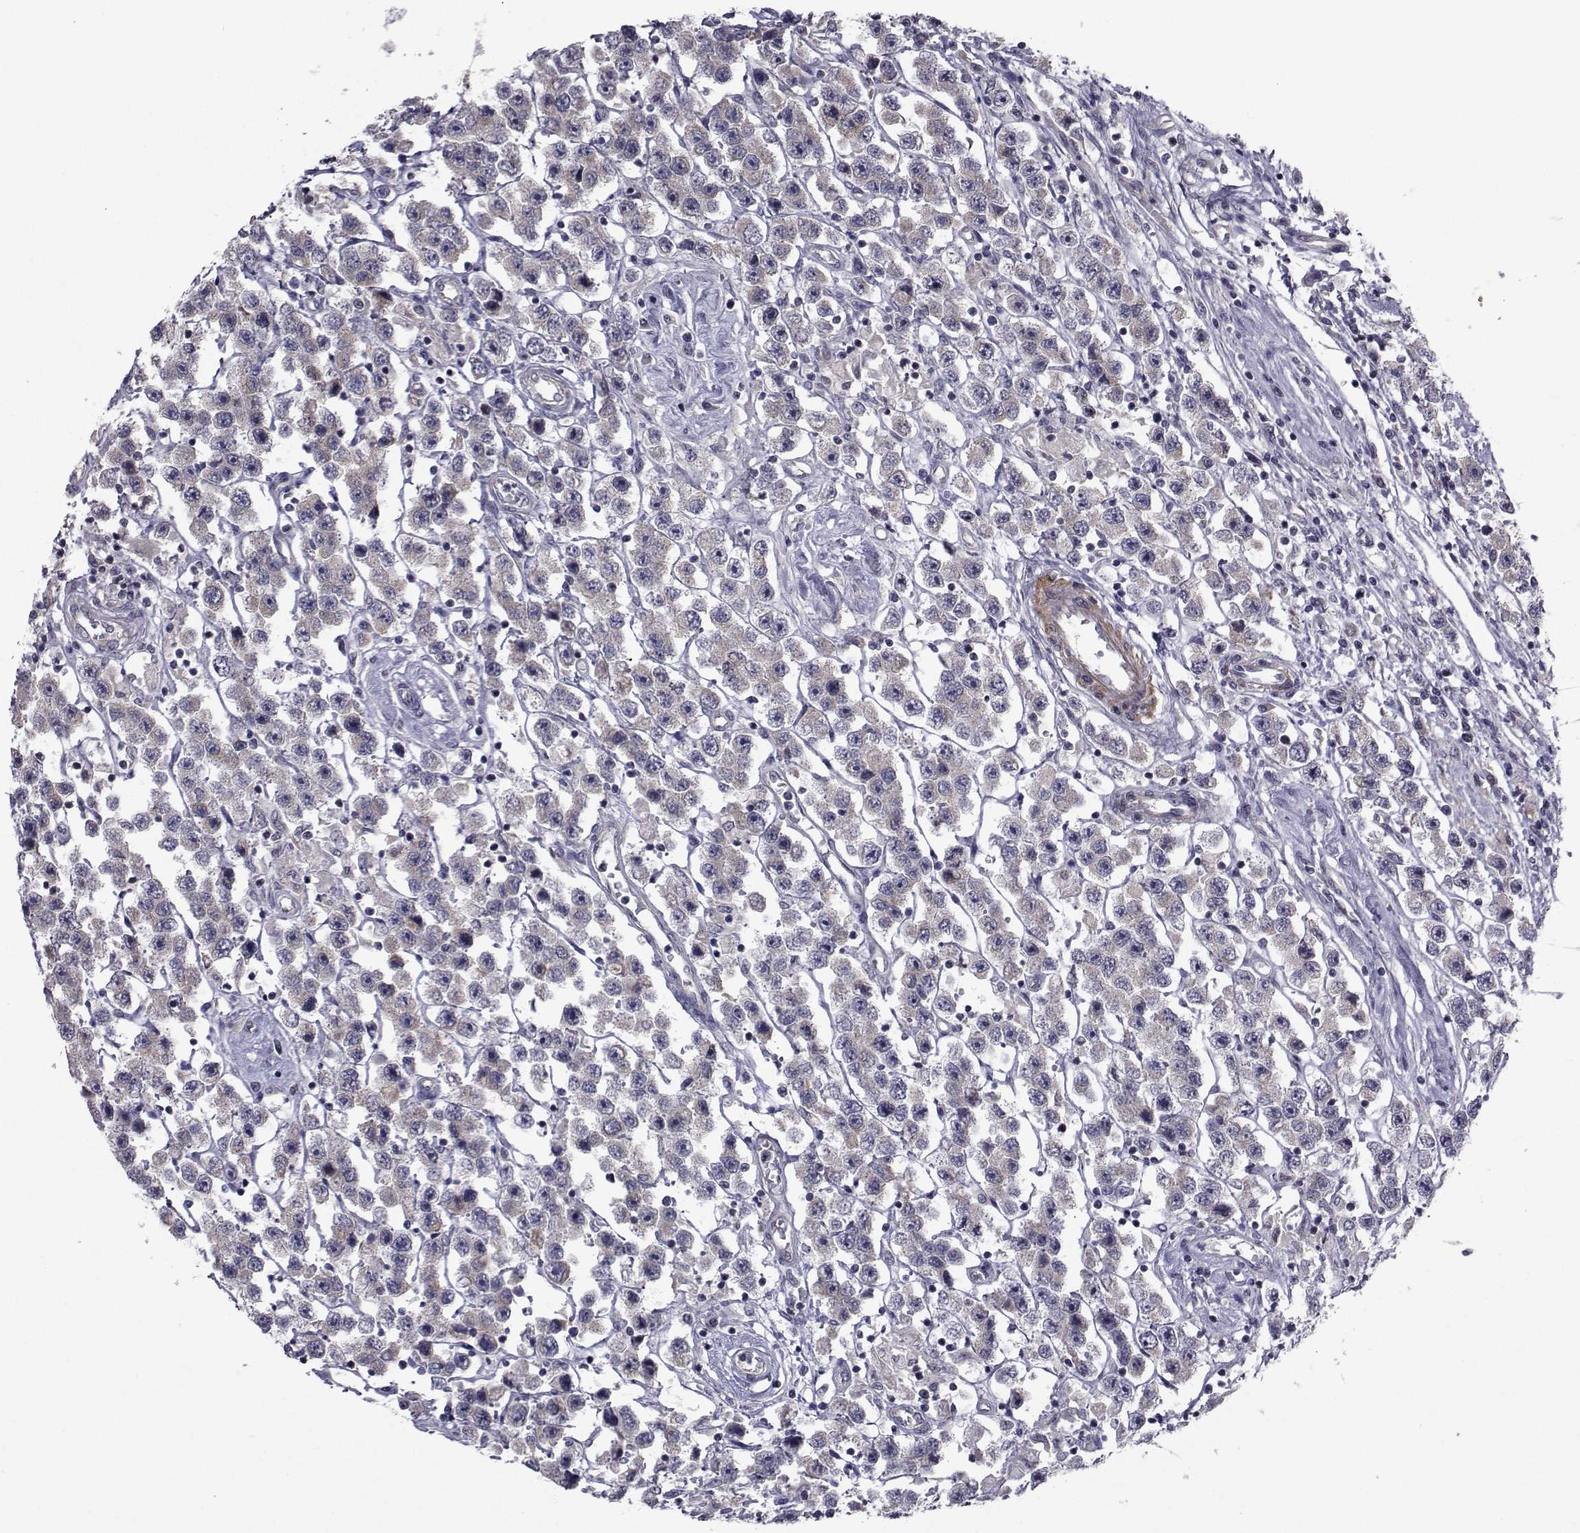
{"staining": {"intensity": "weak", "quantity": "<25%", "location": "cytoplasmic/membranous"}, "tissue": "testis cancer", "cell_type": "Tumor cells", "image_type": "cancer", "snomed": [{"axis": "morphology", "description": "Seminoma, NOS"}, {"axis": "topography", "description": "Testis"}], "caption": "A micrograph of human testis cancer (seminoma) is negative for staining in tumor cells. The staining is performed using DAB brown chromogen with nuclei counter-stained in using hematoxylin.", "gene": "CFAP74", "patient": {"sex": "male", "age": 45}}